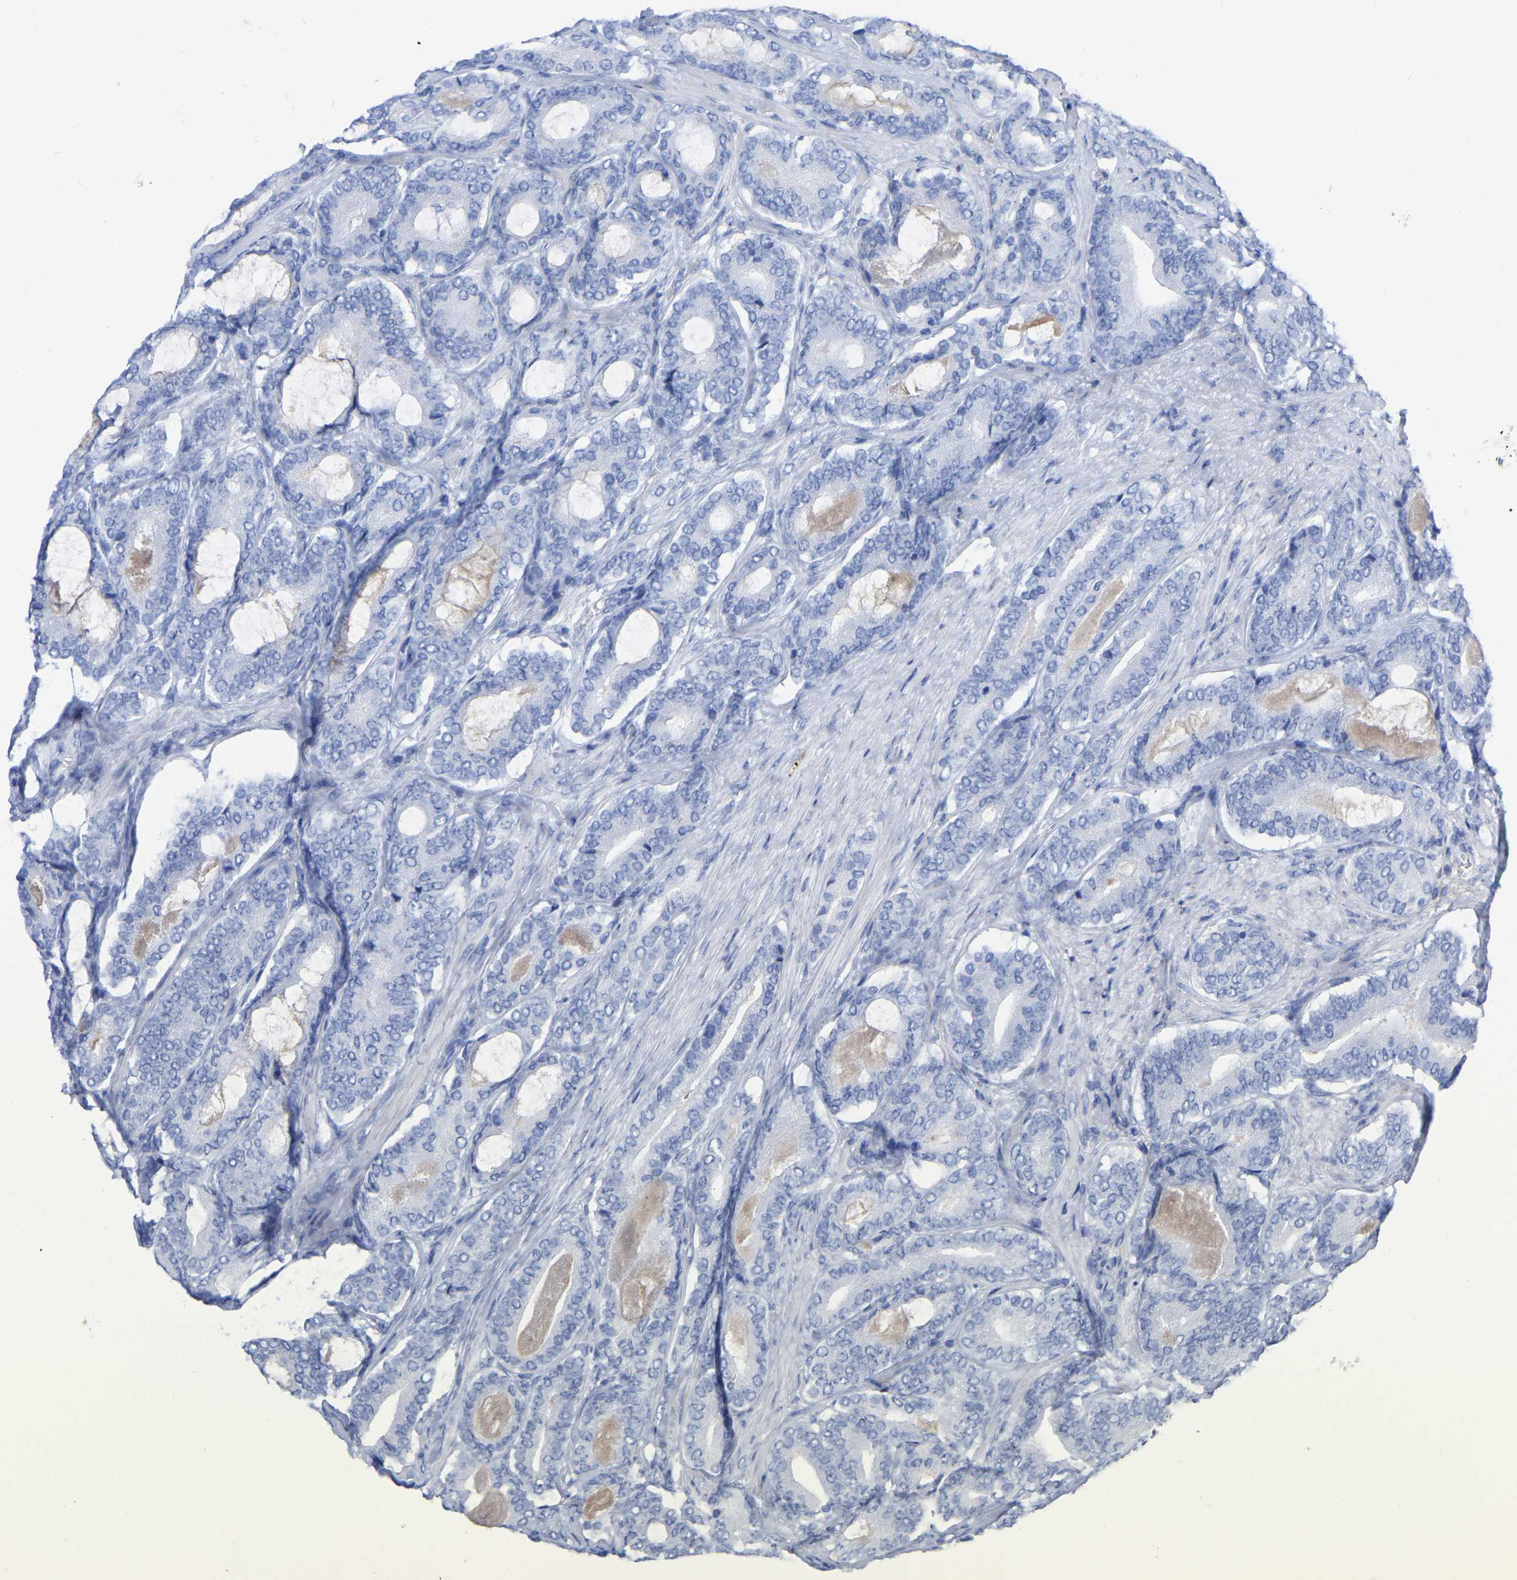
{"staining": {"intensity": "negative", "quantity": "none", "location": "none"}, "tissue": "prostate cancer", "cell_type": "Tumor cells", "image_type": "cancer", "snomed": [{"axis": "morphology", "description": "Adenocarcinoma, High grade"}, {"axis": "topography", "description": "Prostate"}], "caption": "Immunohistochemistry (IHC) photomicrograph of prostate cancer (adenocarcinoma (high-grade)) stained for a protein (brown), which displays no staining in tumor cells.", "gene": "HAPLN1", "patient": {"sex": "male", "age": 60}}